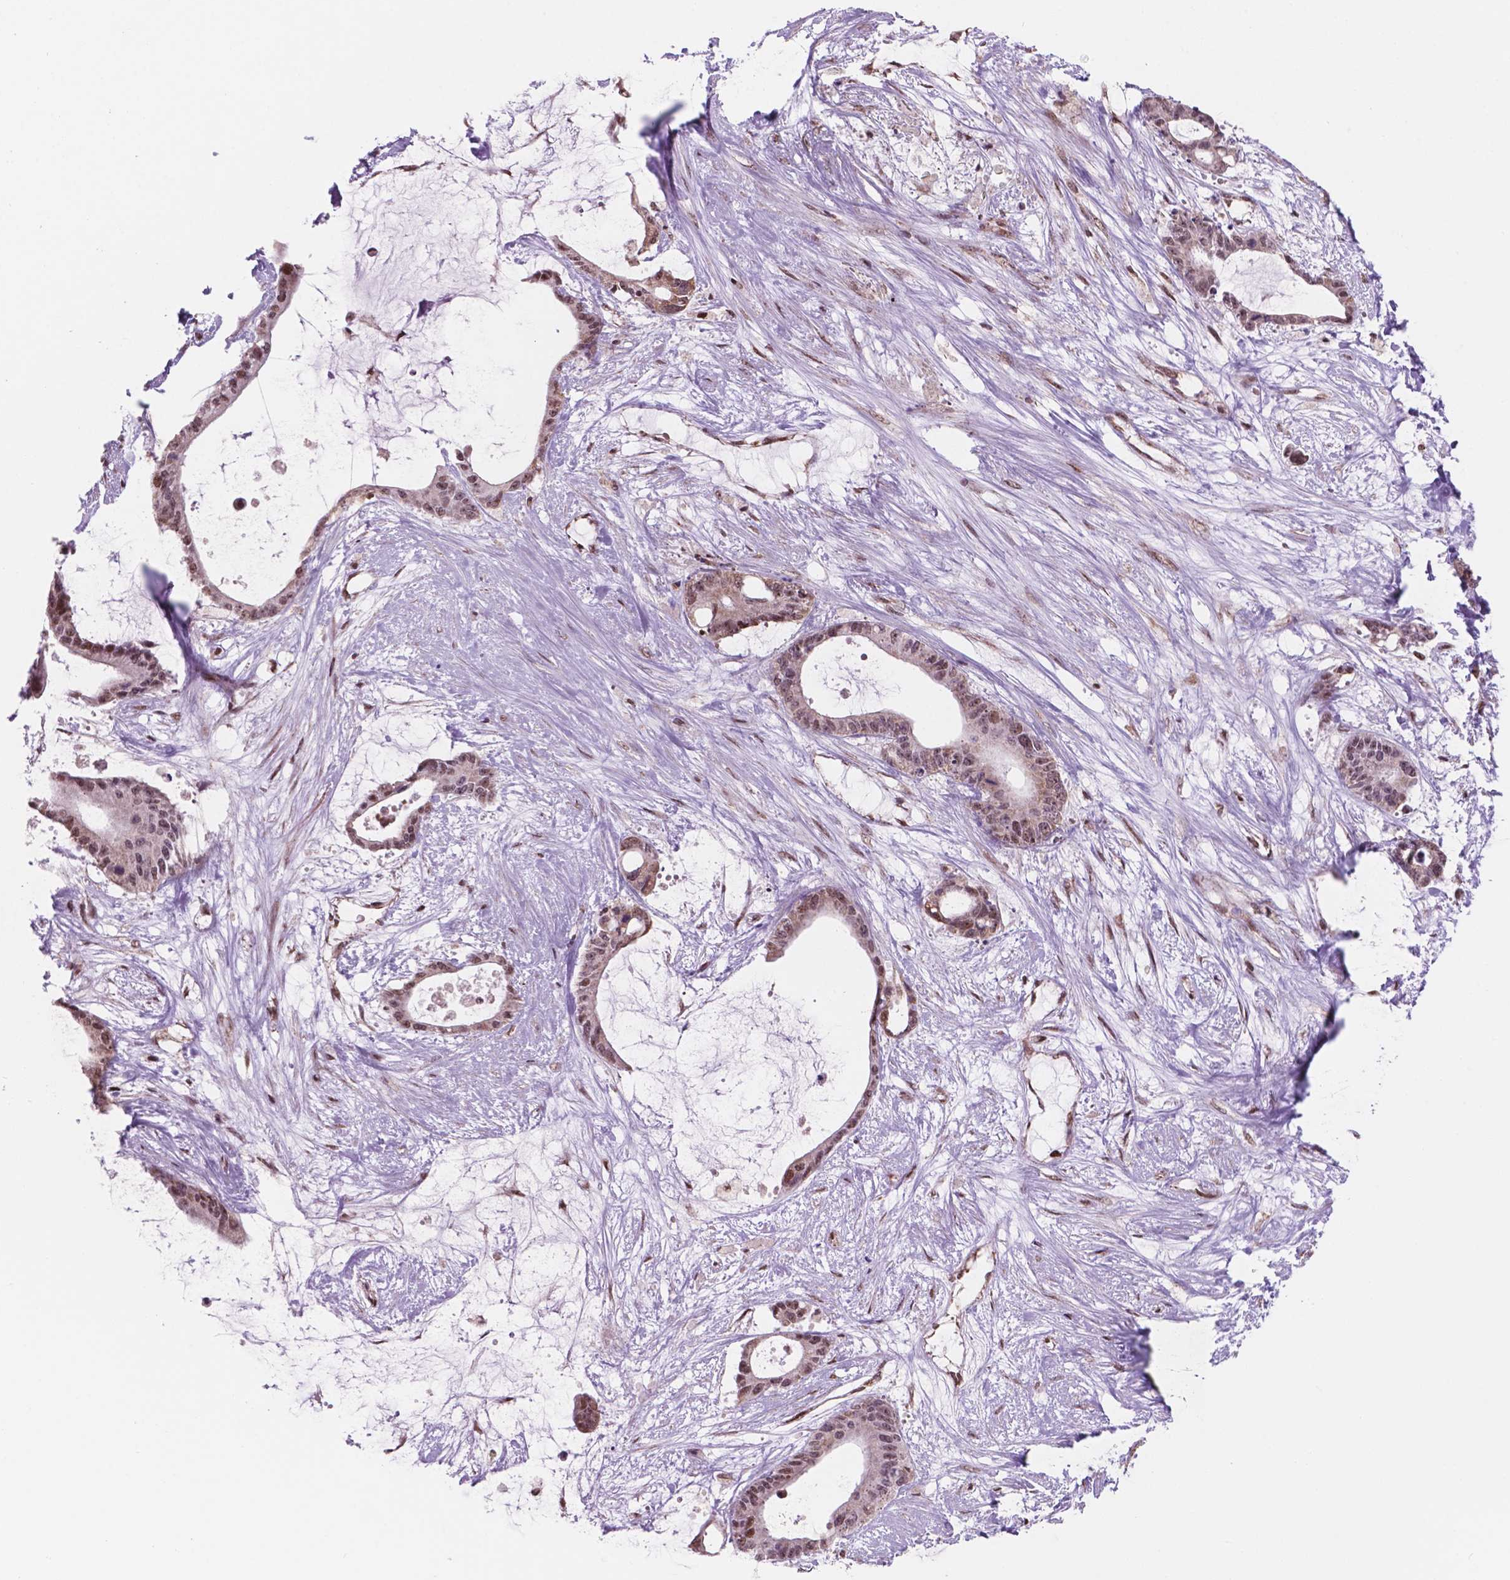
{"staining": {"intensity": "moderate", "quantity": ">75%", "location": "nuclear"}, "tissue": "liver cancer", "cell_type": "Tumor cells", "image_type": "cancer", "snomed": [{"axis": "morphology", "description": "Normal tissue, NOS"}, {"axis": "morphology", "description": "Cholangiocarcinoma"}, {"axis": "topography", "description": "Liver"}, {"axis": "topography", "description": "Peripheral nerve tissue"}], "caption": "A brown stain highlights moderate nuclear staining of a protein in liver cancer (cholangiocarcinoma) tumor cells.", "gene": "NDUFA10", "patient": {"sex": "female", "age": 73}}